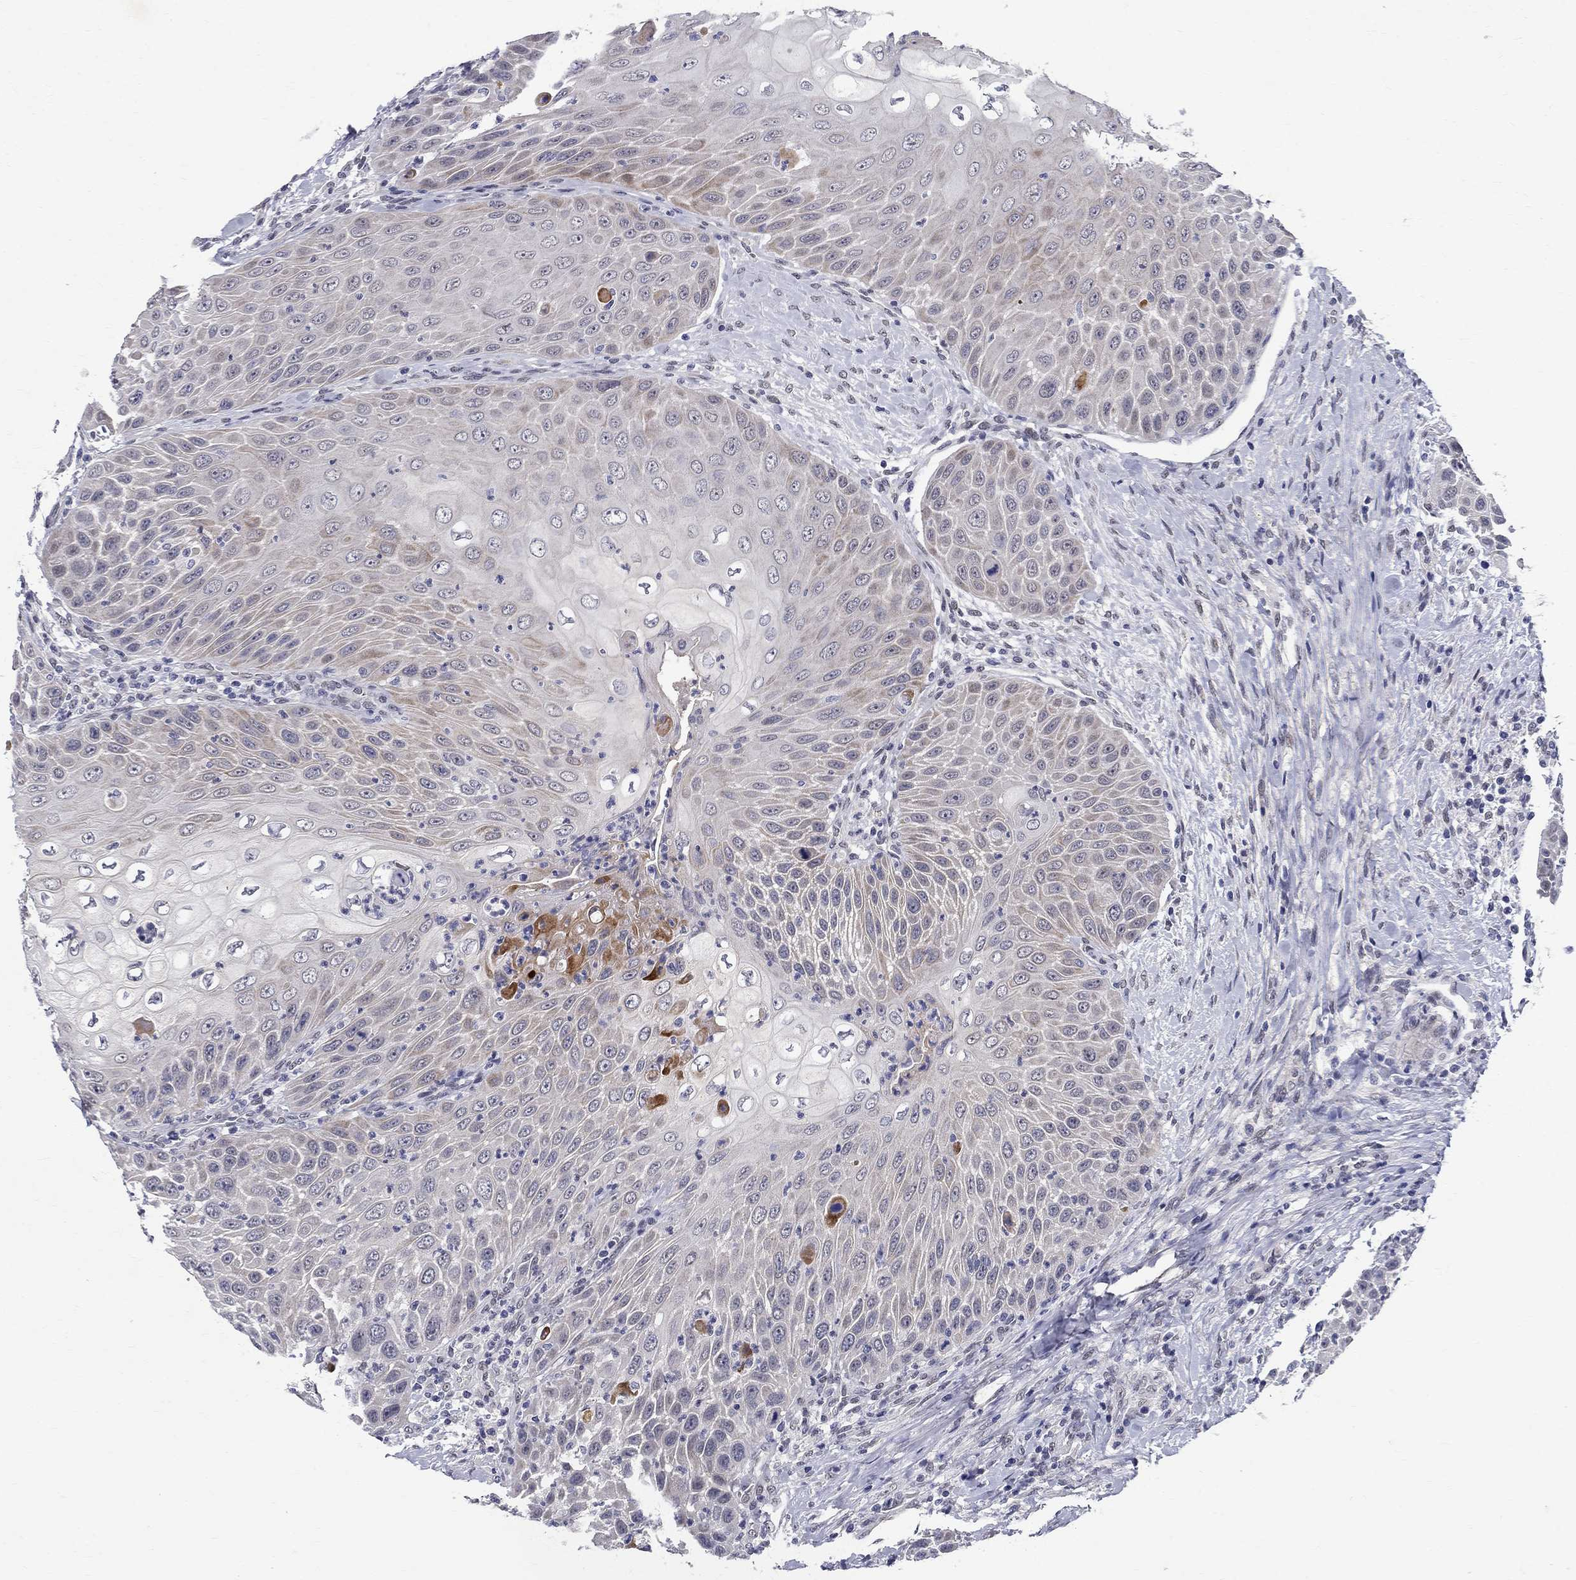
{"staining": {"intensity": "negative", "quantity": "none", "location": "none"}, "tissue": "head and neck cancer", "cell_type": "Tumor cells", "image_type": "cancer", "snomed": [{"axis": "morphology", "description": "Squamous cell carcinoma, NOS"}, {"axis": "topography", "description": "Head-Neck"}], "caption": "Tumor cells show no significant protein expression in squamous cell carcinoma (head and neck).", "gene": "RBFOX1", "patient": {"sex": "male", "age": 69}}